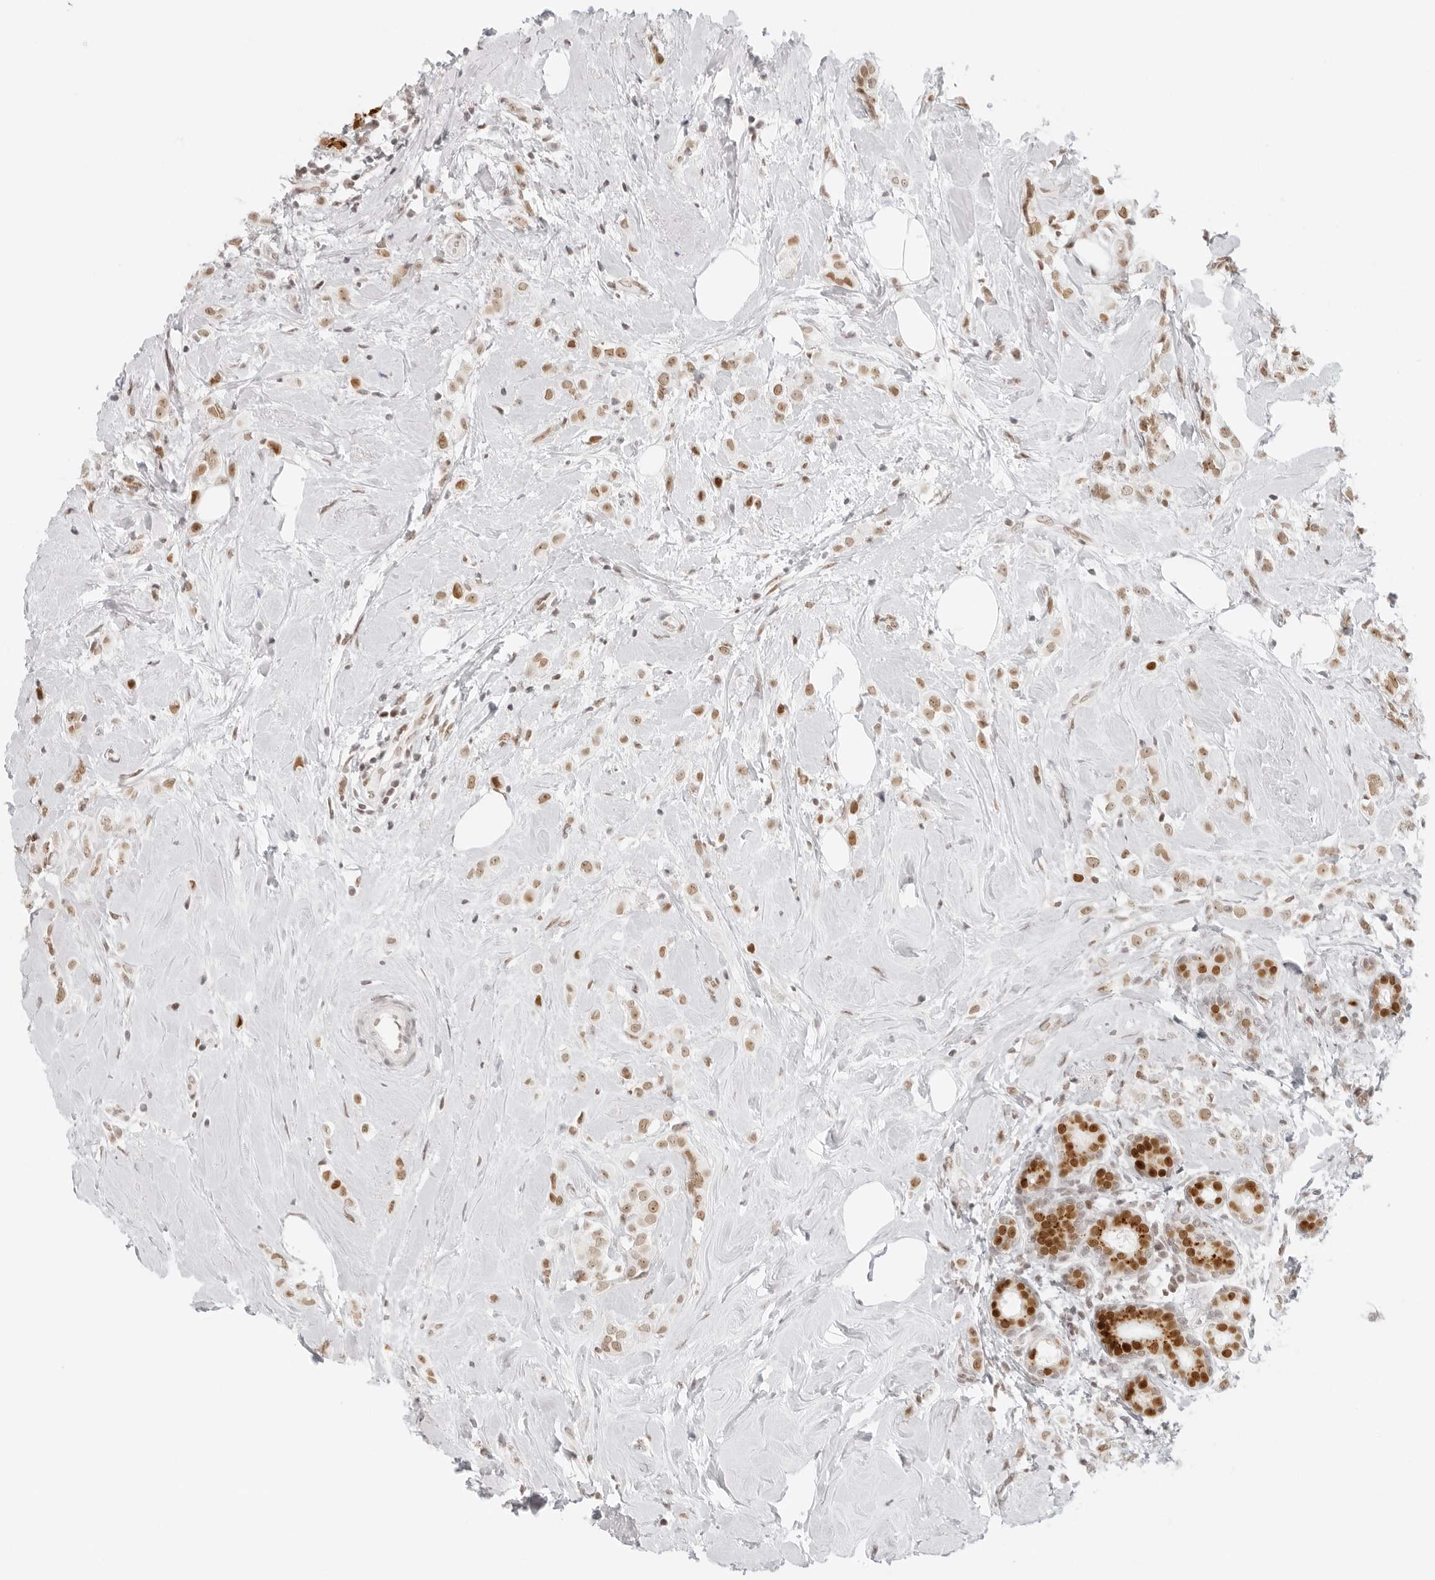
{"staining": {"intensity": "weak", "quantity": ">75%", "location": "nuclear"}, "tissue": "breast cancer", "cell_type": "Tumor cells", "image_type": "cancer", "snomed": [{"axis": "morphology", "description": "Lobular carcinoma"}, {"axis": "topography", "description": "Breast"}], "caption": "IHC image of neoplastic tissue: breast lobular carcinoma stained using IHC exhibits low levels of weak protein expression localized specifically in the nuclear of tumor cells, appearing as a nuclear brown color.", "gene": "RCC1", "patient": {"sex": "female", "age": 47}}